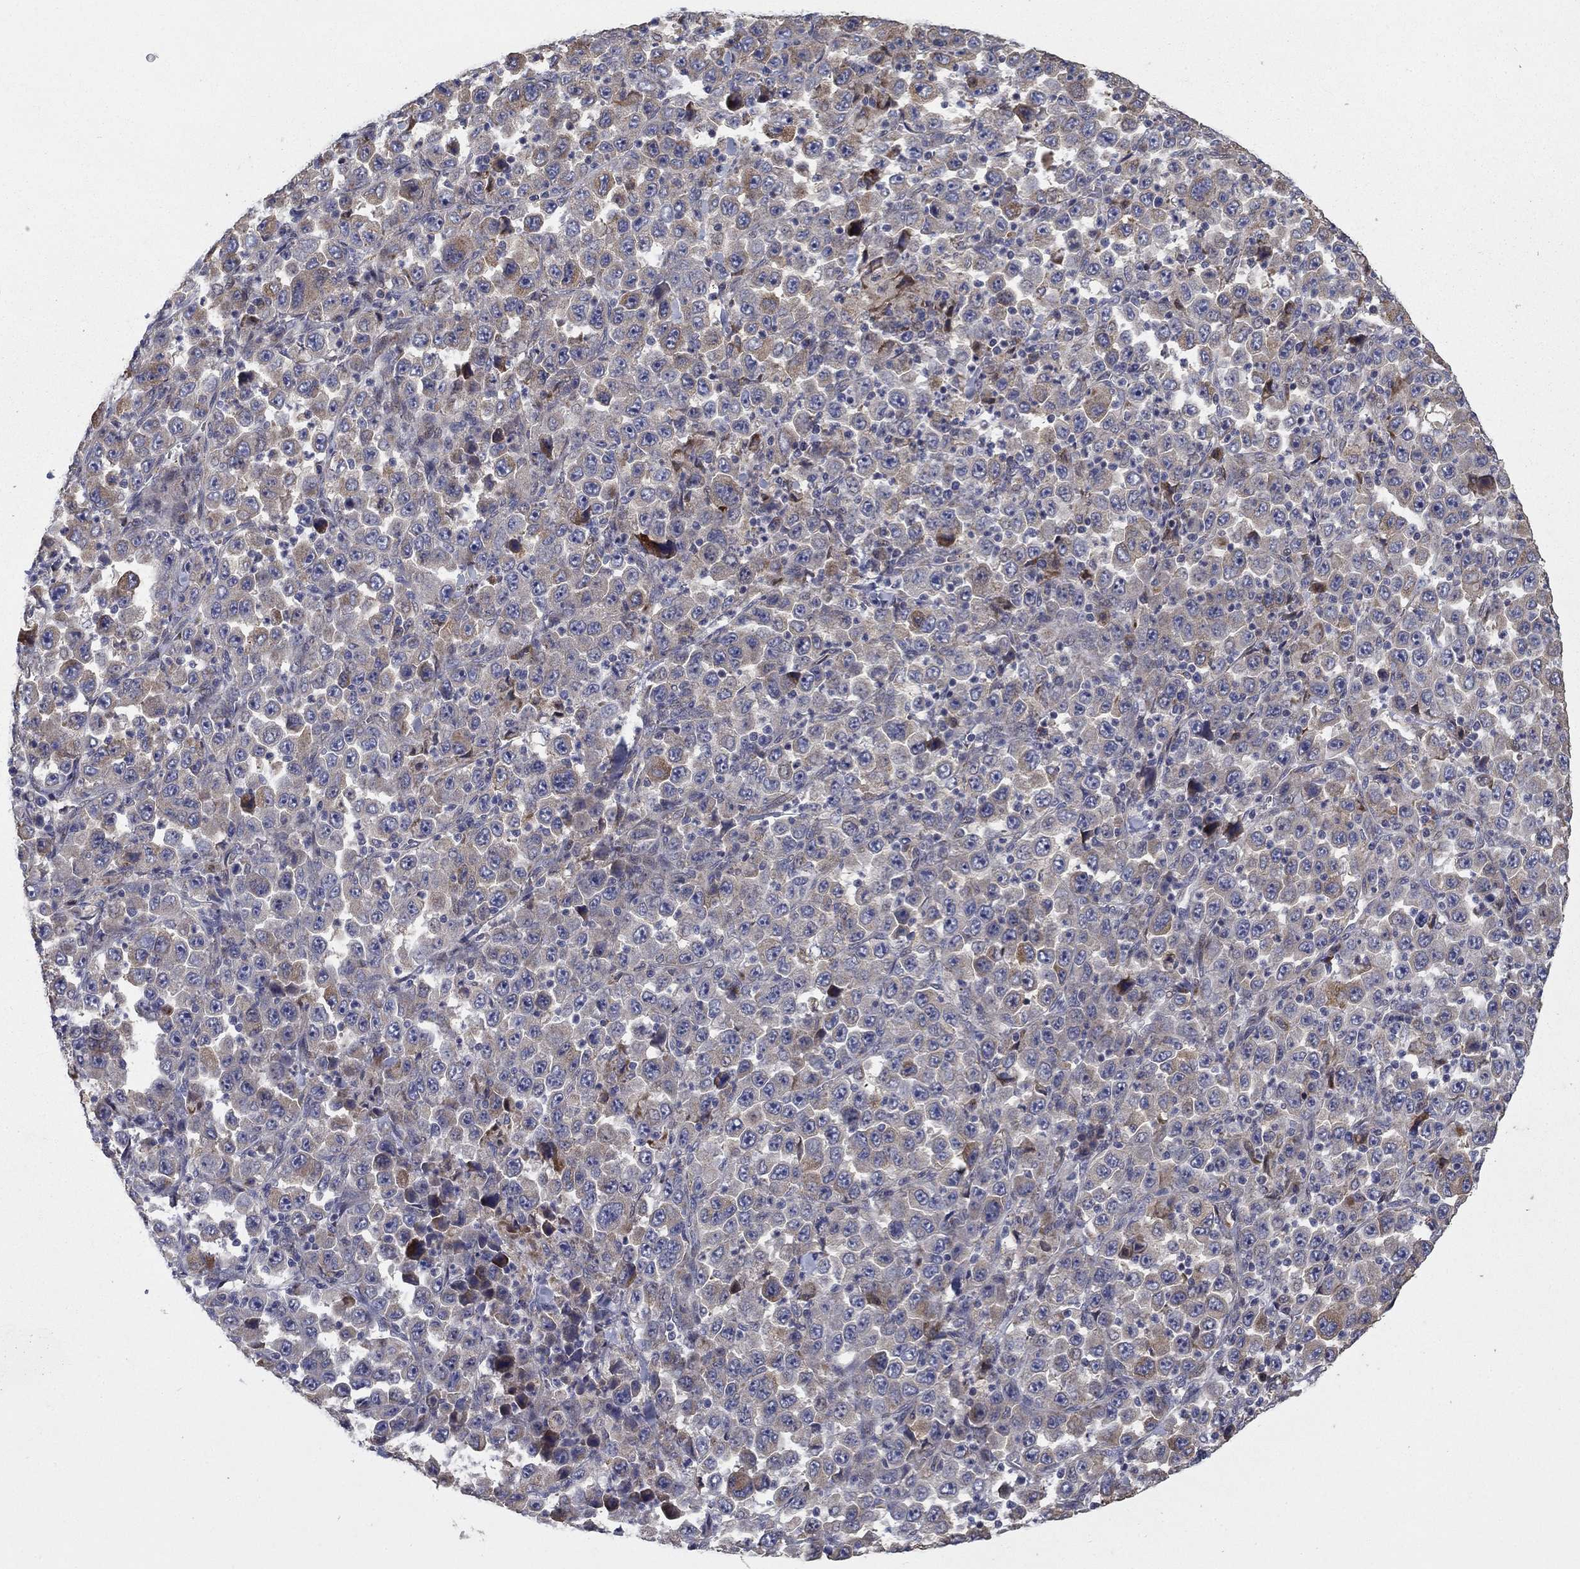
{"staining": {"intensity": "moderate", "quantity": "25%-75%", "location": "cytoplasmic/membranous"}, "tissue": "stomach cancer", "cell_type": "Tumor cells", "image_type": "cancer", "snomed": [{"axis": "morphology", "description": "Normal tissue, NOS"}, {"axis": "morphology", "description": "Adenocarcinoma, NOS"}, {"axis": "topography", "description": "Stomach, upper"}, {"axis": "topography", "description": "Stomach"}], "caption": "Protein staining by immunohistochemistry (IHC) exhibits moderate cytoplasmic/membranous expression in approximately 25%-75% of tumor cells in stomach adenocarcinoma.", "gene": "MMAA", "patient": {"sex": "male", "age": 59}}